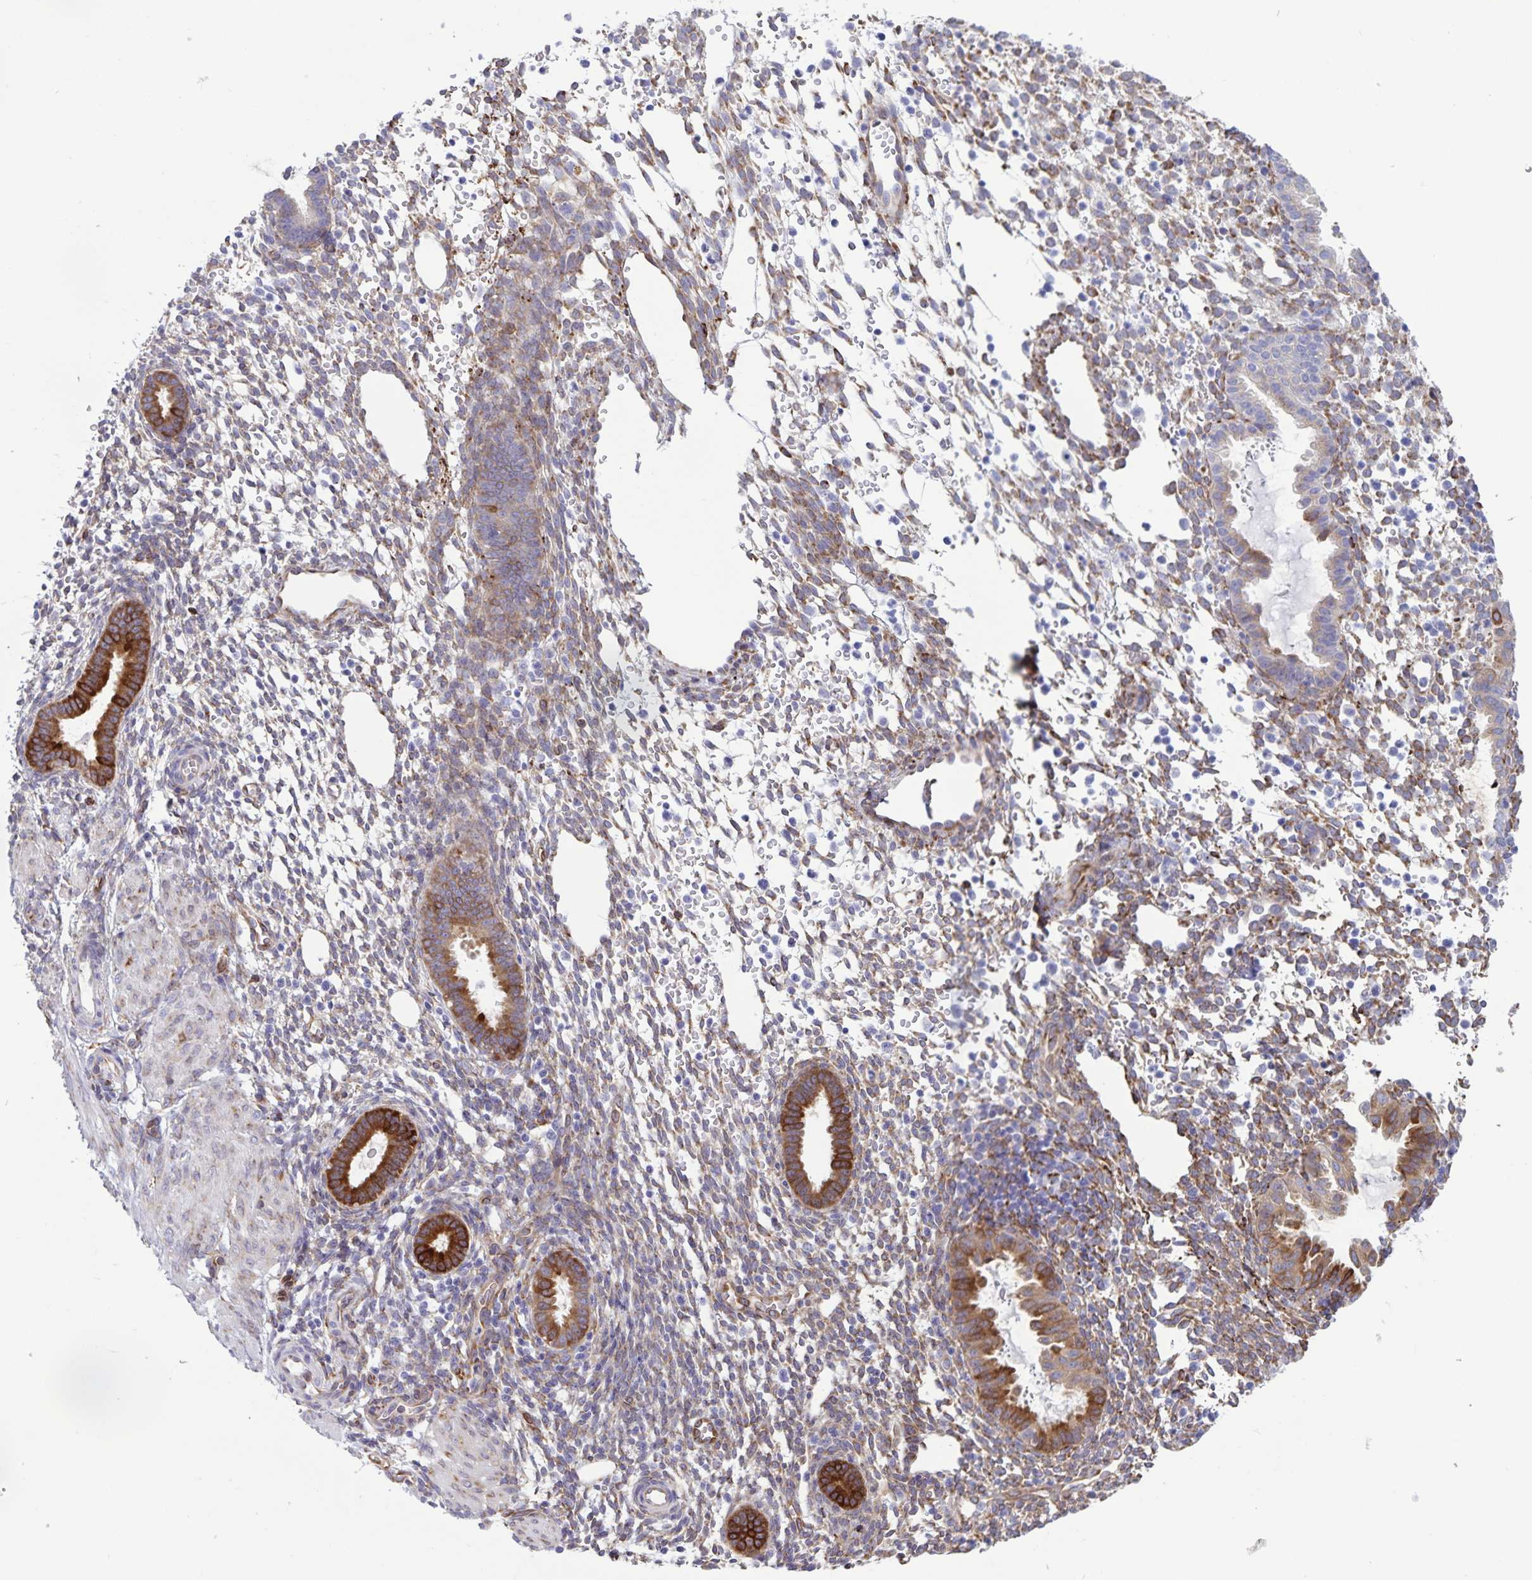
{"staining": {"intensity": "moderate", "quantity": "25%-75%", "location": "cytoplasmic/membranous"}, "tissue": "endometrium", "cell_type": "Cells in endometrial stroma", "image_type": "normal", "snomed": [{"axis": "morphology", "description": "Normal tissue, NOS"}, {"axis": "topography", "description": "Endometrium"}], "caption": "A brown stain highlights moderate cytoplasmic/membranous positivity of a protein in cells in endometrial stroma of normal endometrium.", "gene": "RCN1", "patient": {"sex": "female", "age": 36}}